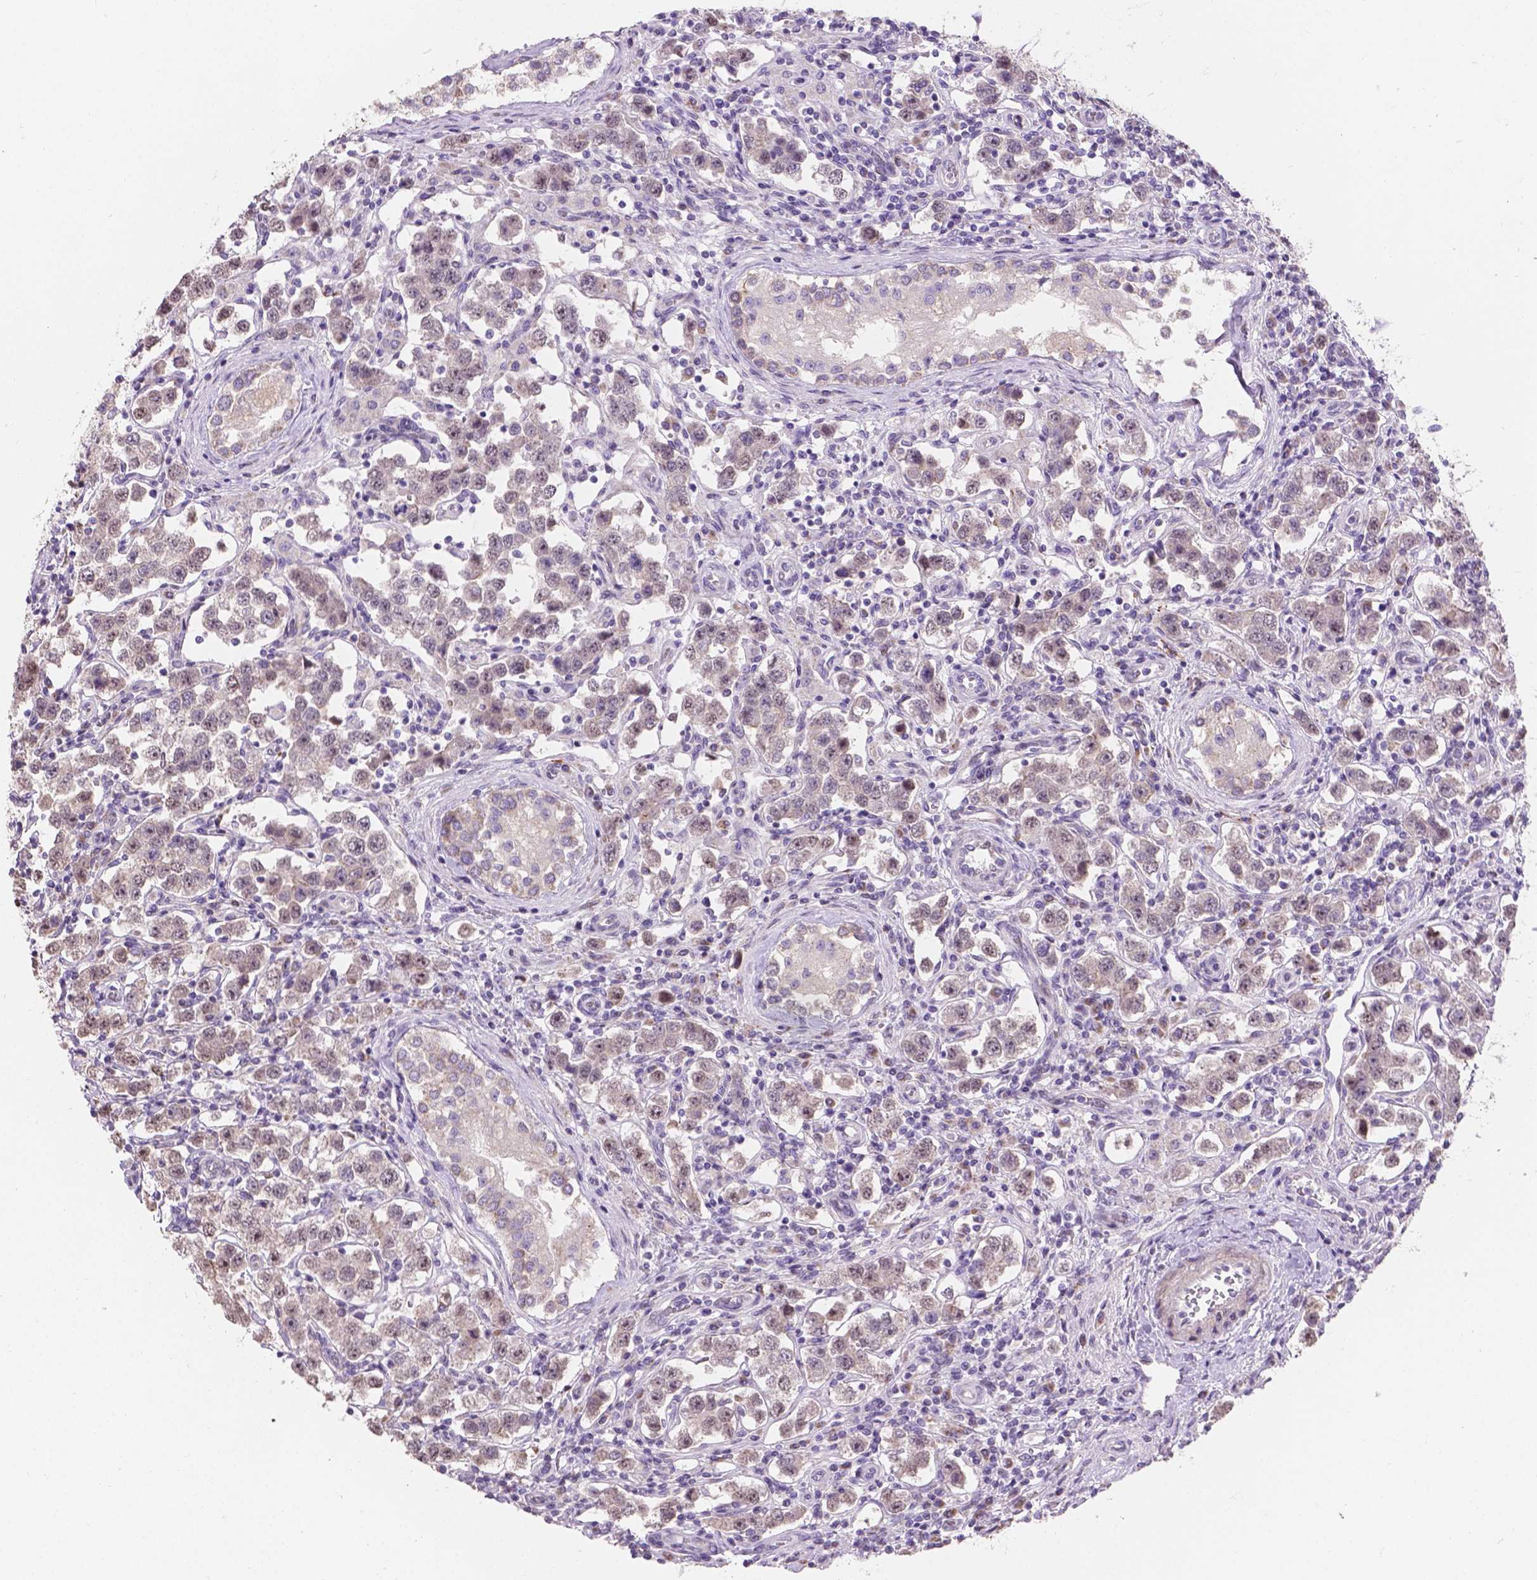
{"staining": {"intensity": "weak", "quantity": "<25%", "location": "cytoplasmic/membranous"}, "tissue": "testis cancer", "cell_type": "Tumor cells", "image_type": "cancer", "snomed": [{"axis": "morphology", "description": "Seminoma, NOS"}, {"axis": "topography", "description": "Testis"}], "caption": "The histopathology image demonstrates no staining of tumor cells in seminoma (testis).", "gene": "MYH14", "patient": {"sex": "male", "age": 37}}